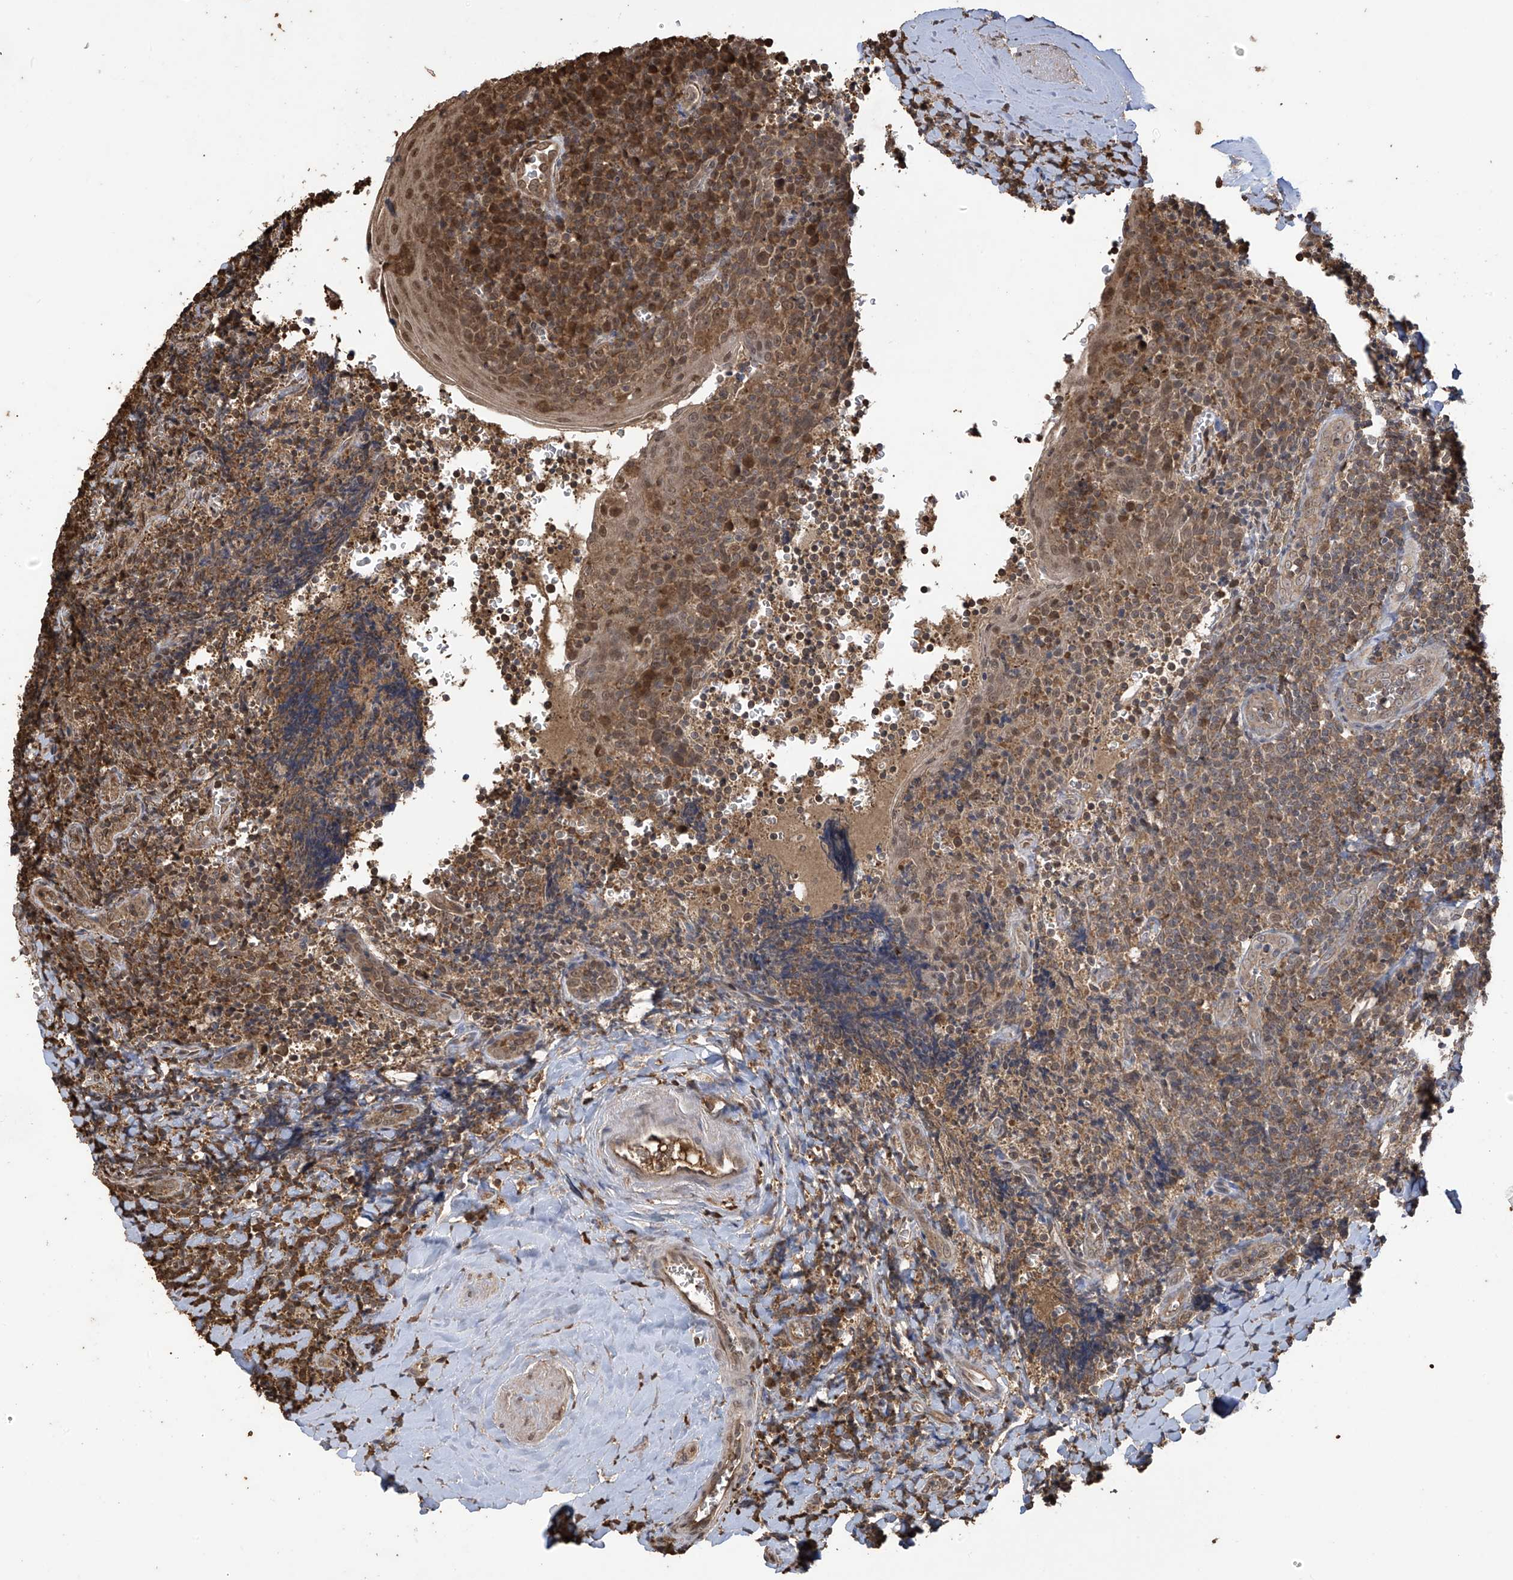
{"staining": {"intensity": "moderate", "quantity": ">75%", "location": "cytoplasmic/membranous"}, "tissue": "tonsil", "cell_type": "Germinal center cells", "image_type": "normal", "snomed": [{"axis": "morphology", "description": "Normal tissue, NOS"}, {"axis": "topography", "description": "Tonsil"}], "caption": "Immunohistochemistry micrograph of unremarkable human tonsil stained for a protein (brown), which shows medium levels of moderate cytoplasmic/membranous staining in approximately >75% of germinal center cells.", "gene": "PNPT1", "patient": {"sex": "male", "age": 27}}